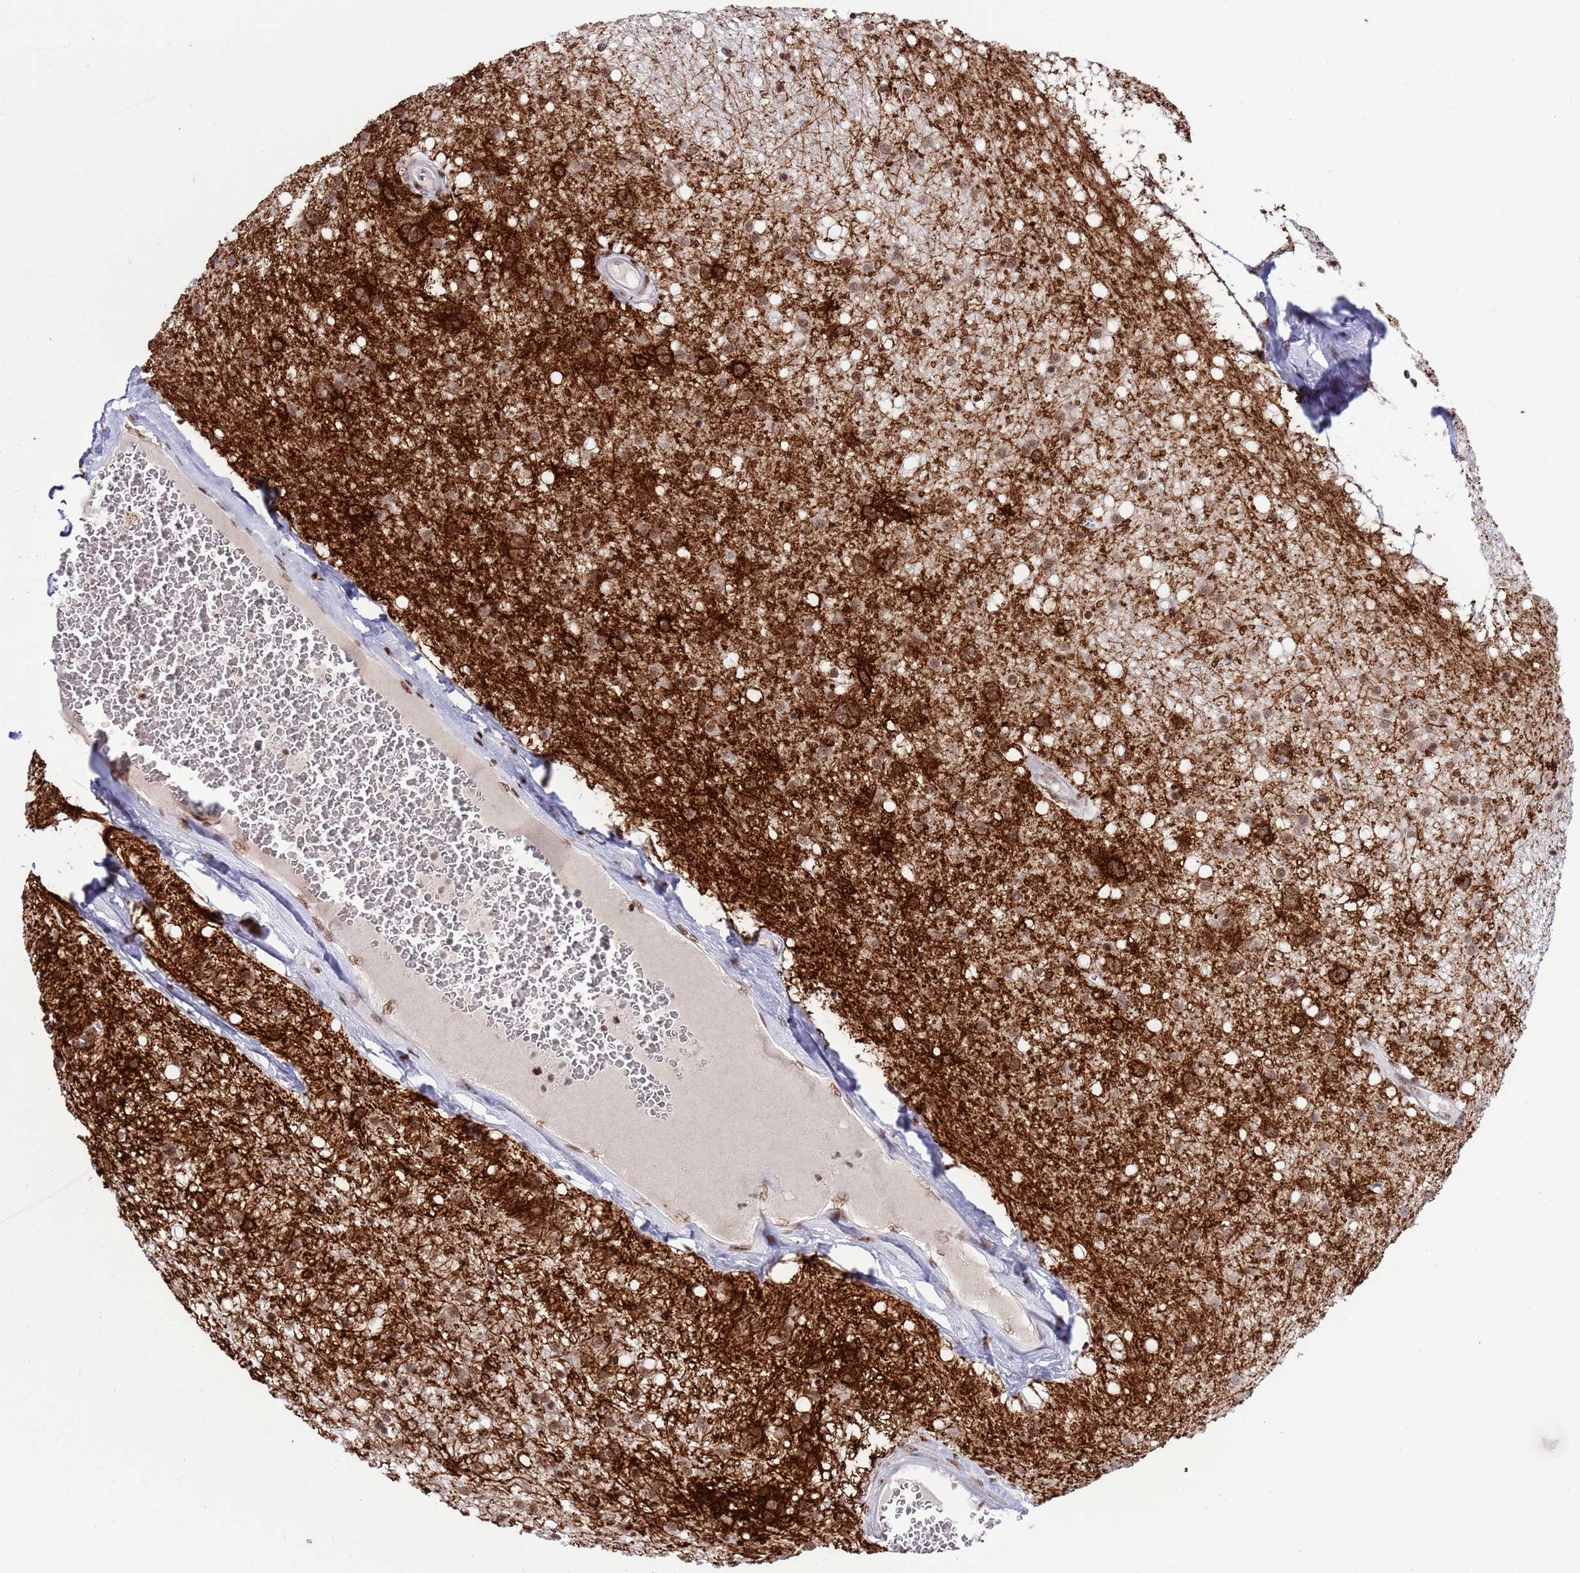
{"staining": {"intensity": "strong", "quantity": ">75%", "location": "nuclear"}, "tissue": "caudate", "cell_type": "Glial cells", "image_type": "normal", "snomed": [{"axis": "morphology", "description": "Normal tissue, NOS"}, {"axis": "topography", "description": "Lateral ventricle wall"}], "caption": "Brown immunohistochemical staining in unremarkable caudate shows strong nuclear expression in about >75% of glial cells. The protein of interest is stained brown, and the nuclei are stained in blue (DAB (3,3'-diaminobenzidine) IHC with brightfield microscopy, high magnification).", "gene": "THOC2", "patient": {"sex": "male", "age": 37}}